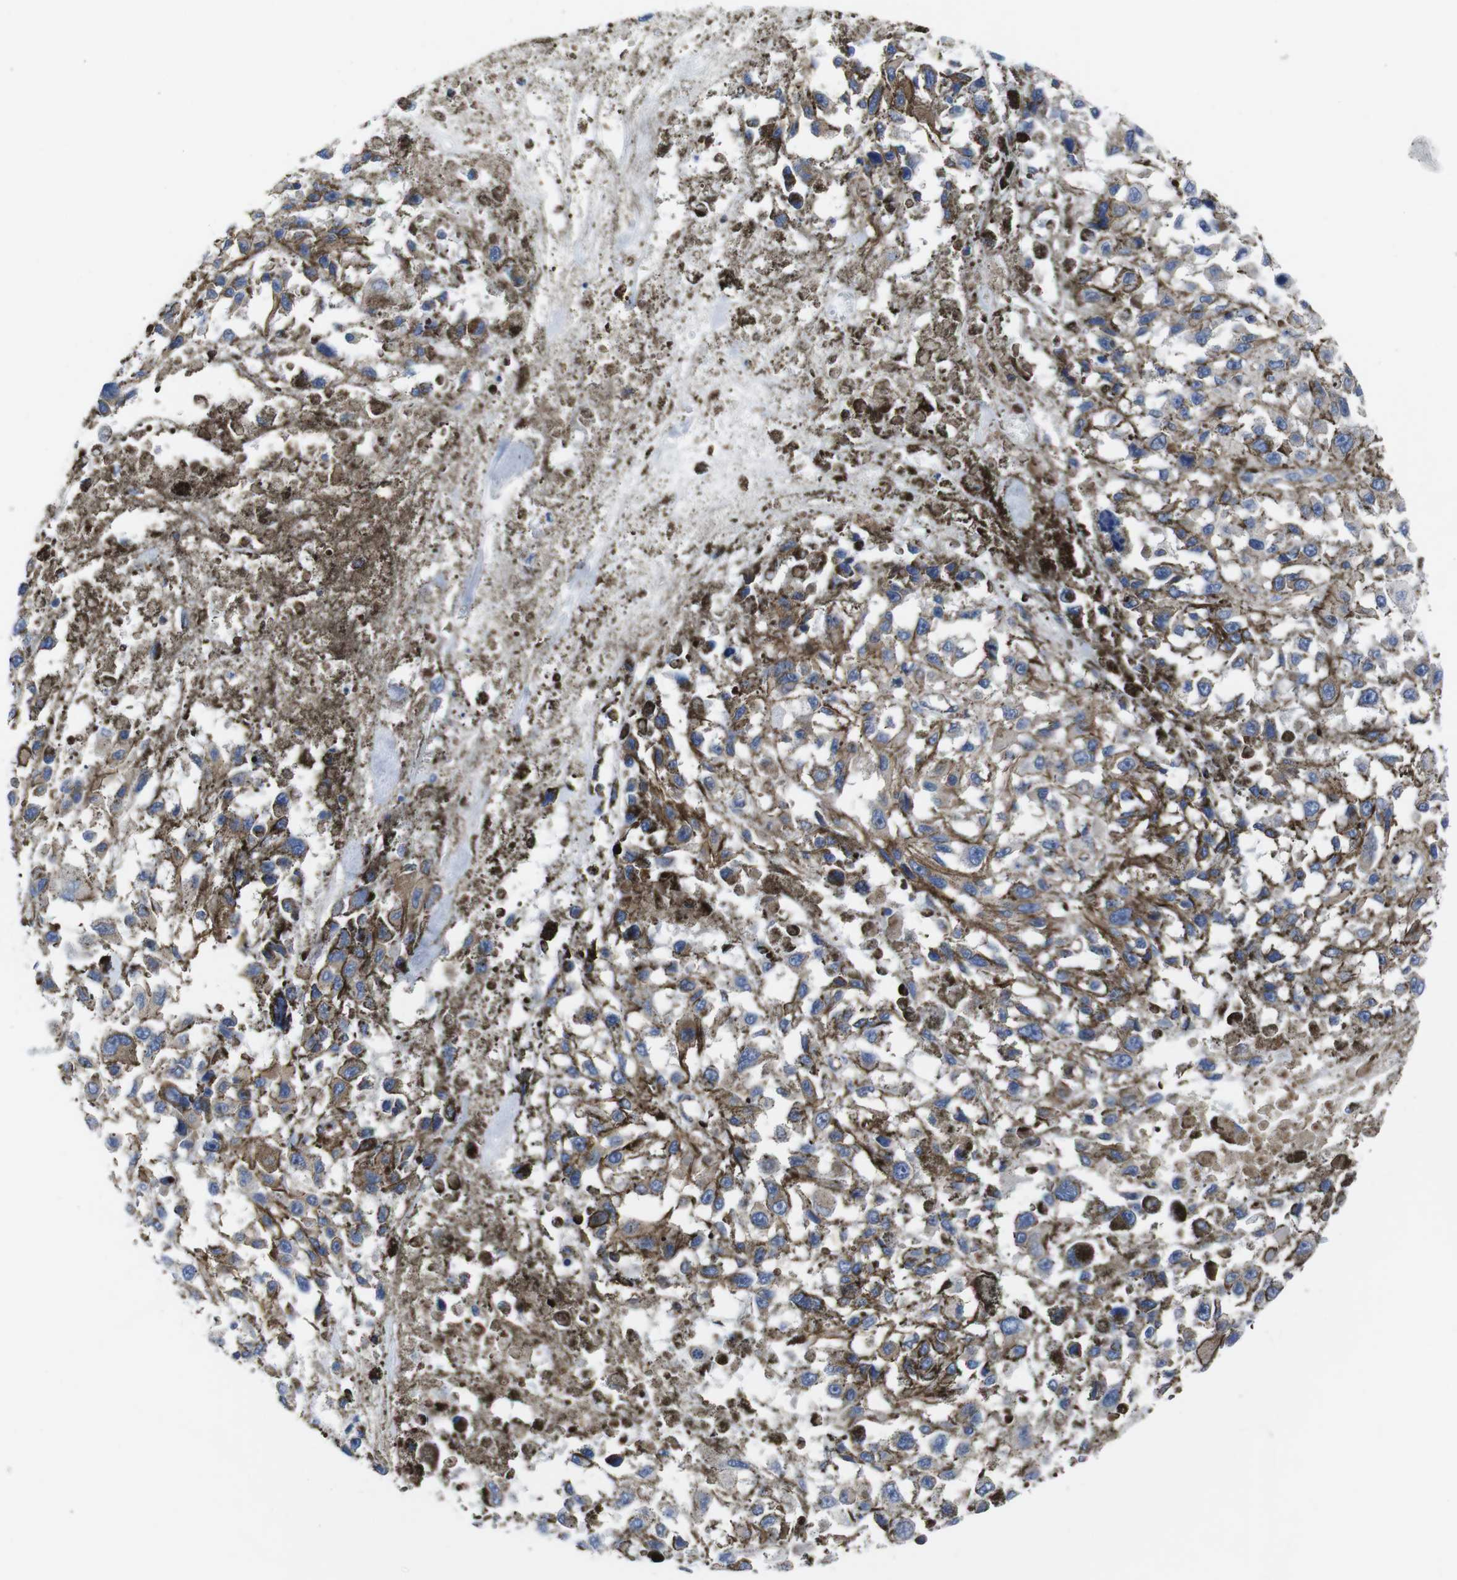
{"staining": {"intensity": "negative", "quantity": "none", "location": "none"}, "tissue": "melanoma", "cell_type": "Tumor cells", "image_type": "cancer", "snomed": [{"axis": "morphology", "description": "Malignant melanoma, Metastatic site"}, {"axis": "topography", "description": "Lymph node"}], "caption": "Protein analysis of melanoma displays no significant expression in tumor cells.", "gene": "NUMB", "patient": {"sex": "male", "age": 59}}